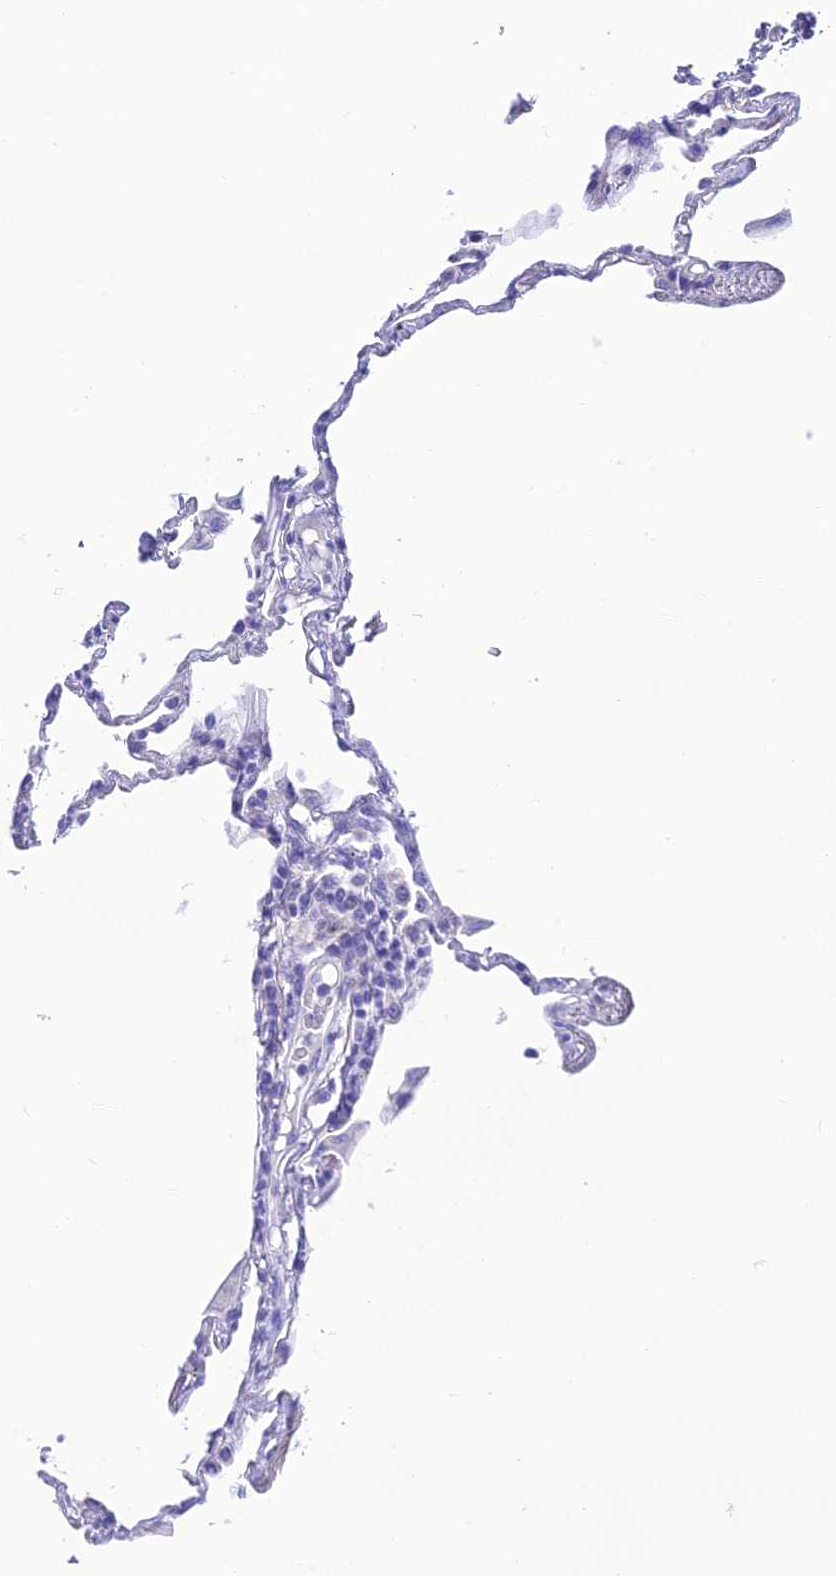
{"staining": {"intensity": "negative", "quantity": "none", "location": "none"}, "tissue": "lung", "cell_type": "Alveolar cells", "image_type": "normal", "snomed": [{"axis": "morphology", "description": "Normal tissue, NOS"}, {"axis": "topography", "description": "Lung"}], "caption": "IHC of benign human lung shows no expression in alveolar cells.", "gene": "NLRP6", "patient": {"sex": "female", "age": 67}}